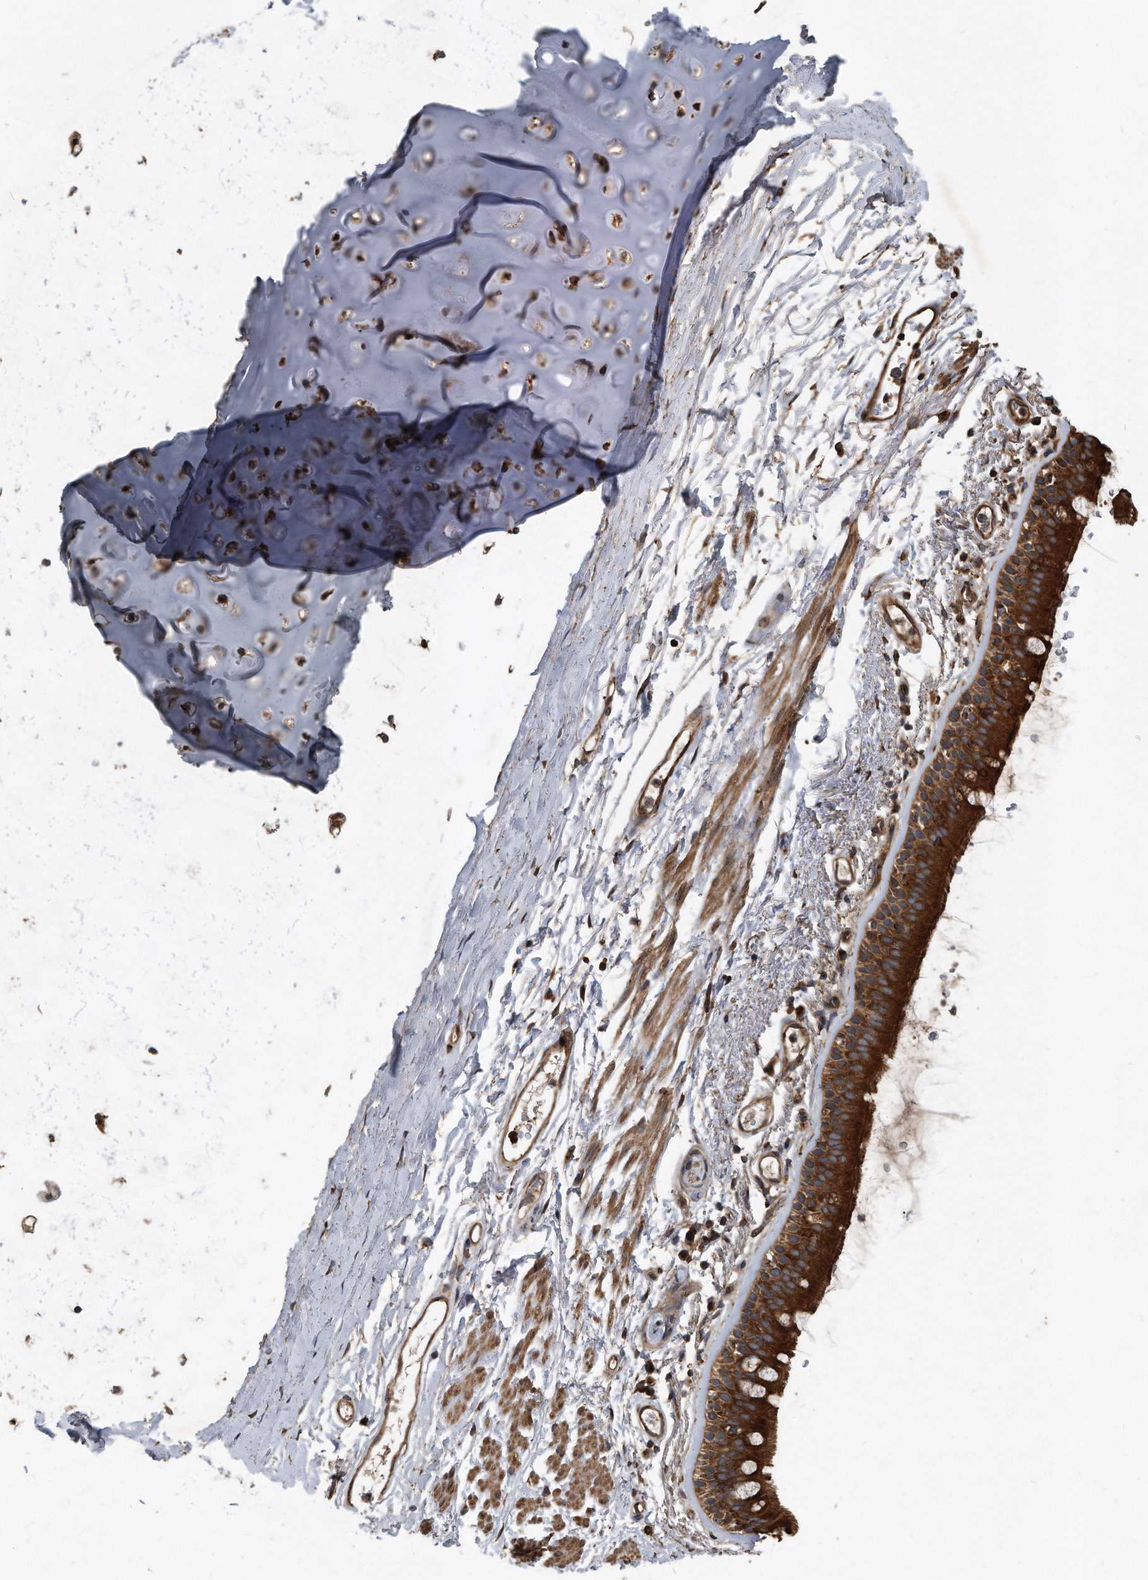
{"staining": {"intensity": "strong", "quantity": ">75%", "location": "cytoplasmic/membranous"}, "tissue": "bronchus", "cell_type": "Respiratory epithelial cells", "image_type": "normal", "snomed": [{"axis": "morphology", "description": "Normal tissue, NOS"}, {"axis": "topography", "description": "Lymph node"}, {"axis": "topography", "description": "Bronchus"}], "caption": "This image reveals IHC staining of unremarkable bronchus, with high strong cytoplasmic/membranous staining in about >75% of respiratory epithelial cells.", "gene": "FAM136A", "patient": {"sex": "female", "age": 70}}